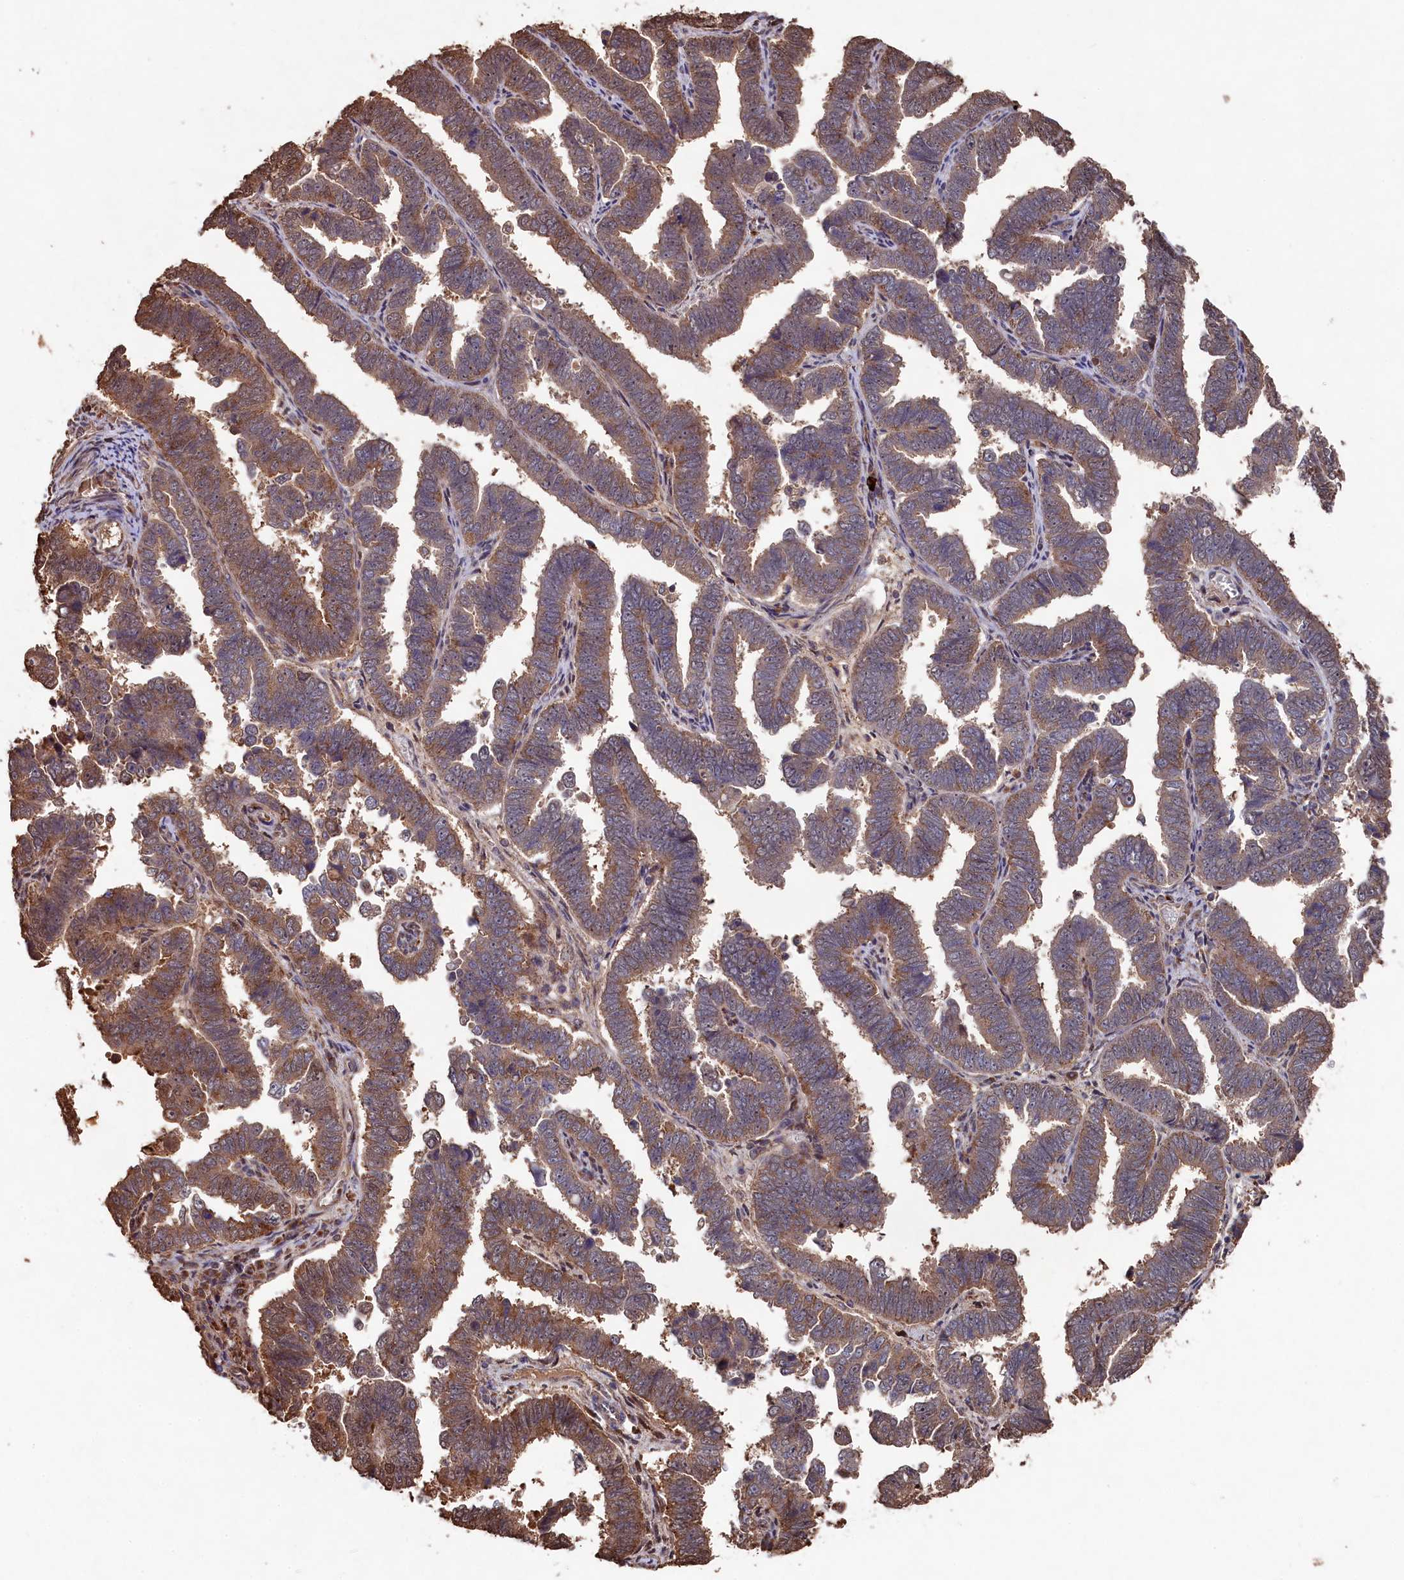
{"staining": {"intensity": "moderate", "quantity": ">75%", "location": "cytoplasmic/membranous"}, "tissue": "endometrial cancer", "cell_type": "Tumor cells", "image_type": "cancer", "snomed": [{"axis": "morphology", "description": "Adenocarcinoma, NOS"}, {"axis": "topography", "description": "Endometrium"}], "caption": "DAB immunohistochemical staining of endometrial cancer (adenocarcinoma) exhibits moderate cytoplasmic/membranous protein expression in about >75% of tumor cells. (DAB = brown stain, brightfield microscopy at high magnification).", "gene": "NAA60", "patient": {"sex": "female", "age": 75}}